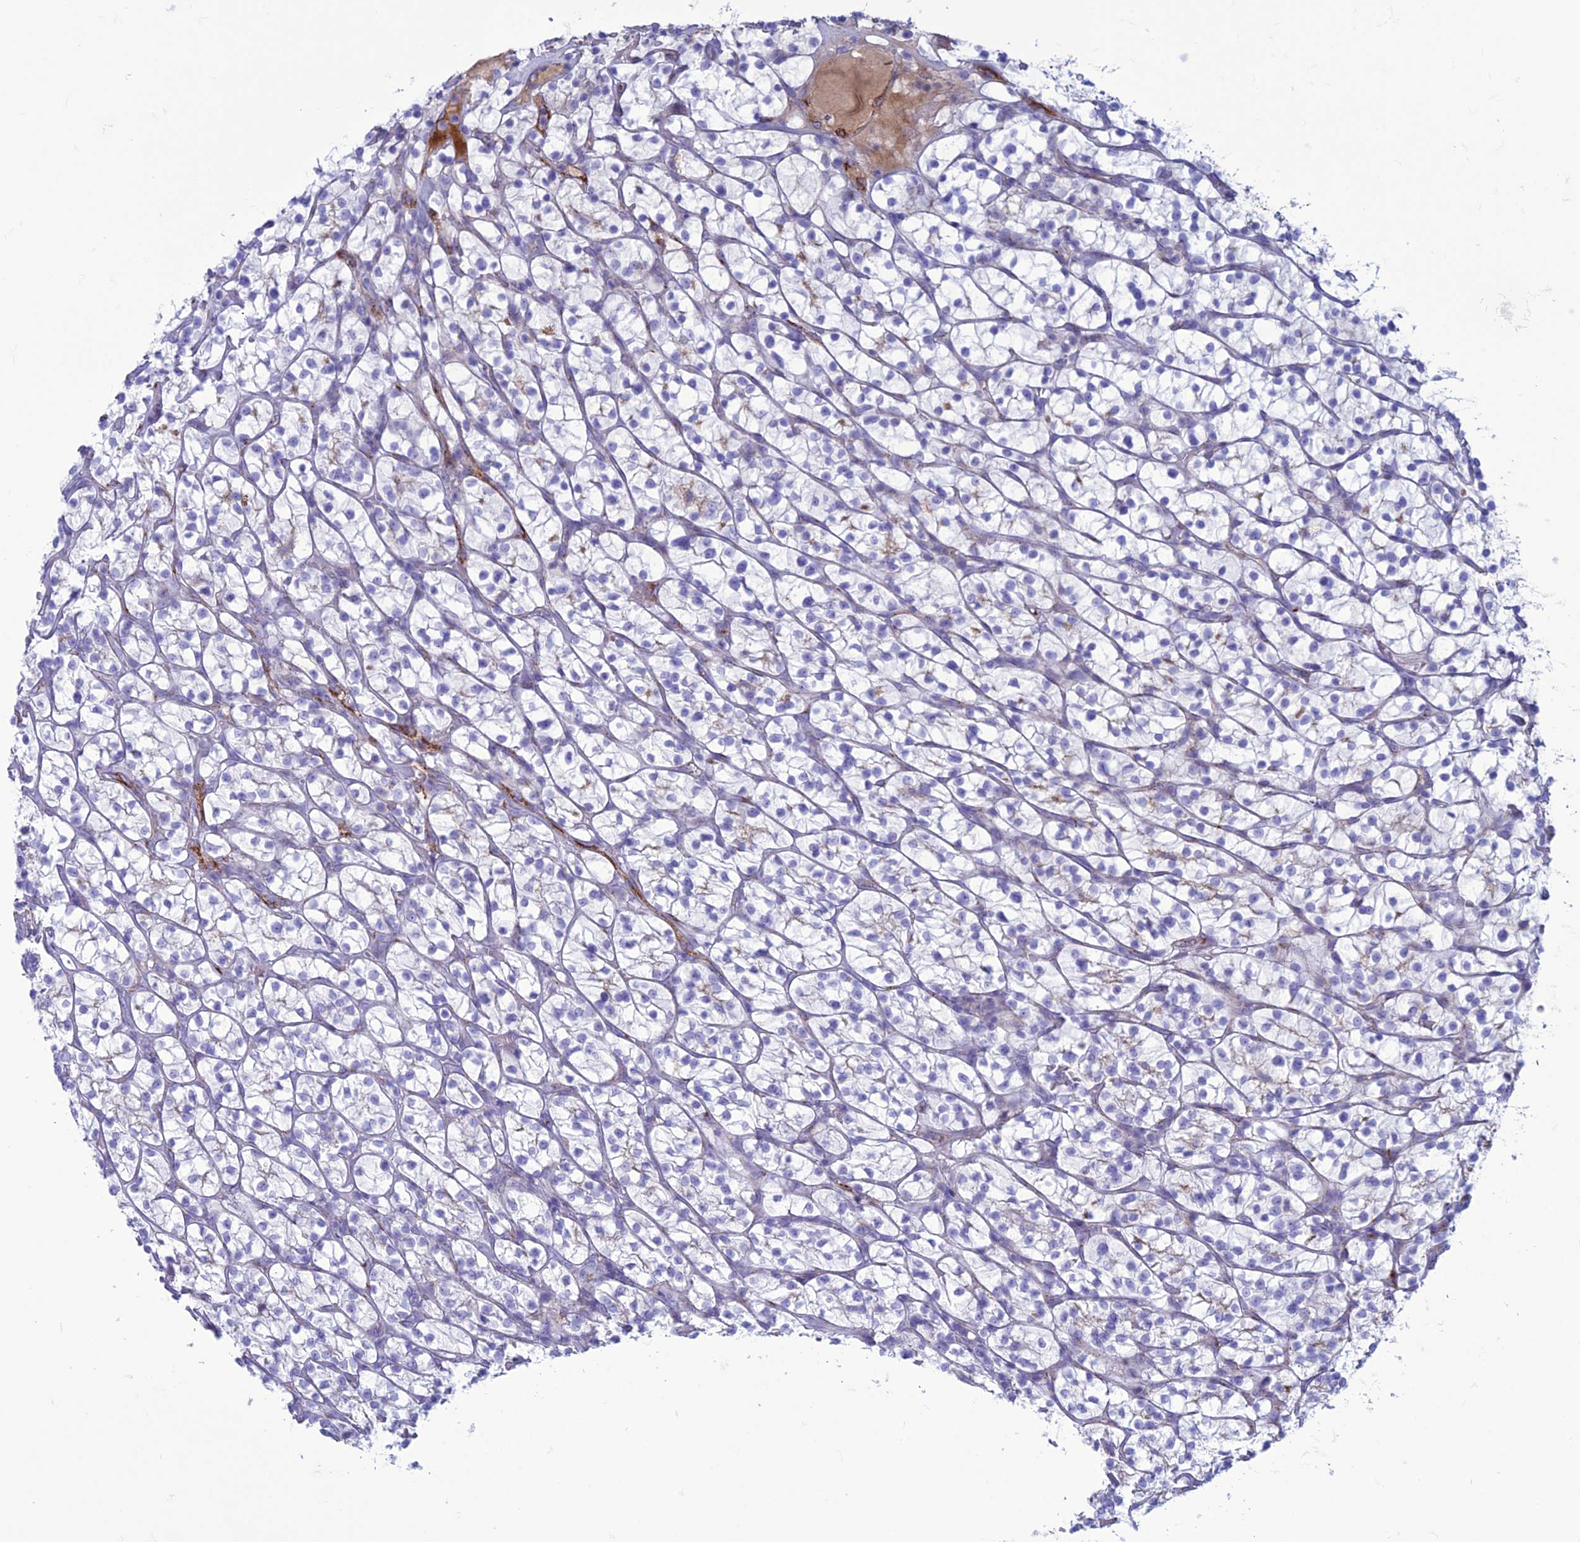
{"staining": {"intensity": "negative", "quantity": "none", "location": "none"}, "tissue": "renal cancer", "cell_type": "Tumor cells", "image_type": "cancer", "snomed": [{"axis": "morphology", "description": "Adenocarcinoma, NOS"}, {"axis": "topography", "description": "Kidney"}], "caption": "Renal cancer was stained to show a protein in brown. There is no significant staining in tumor cells.", "gene": "CDC42EP5", "patient": {"sex": "female", "age": 64}}